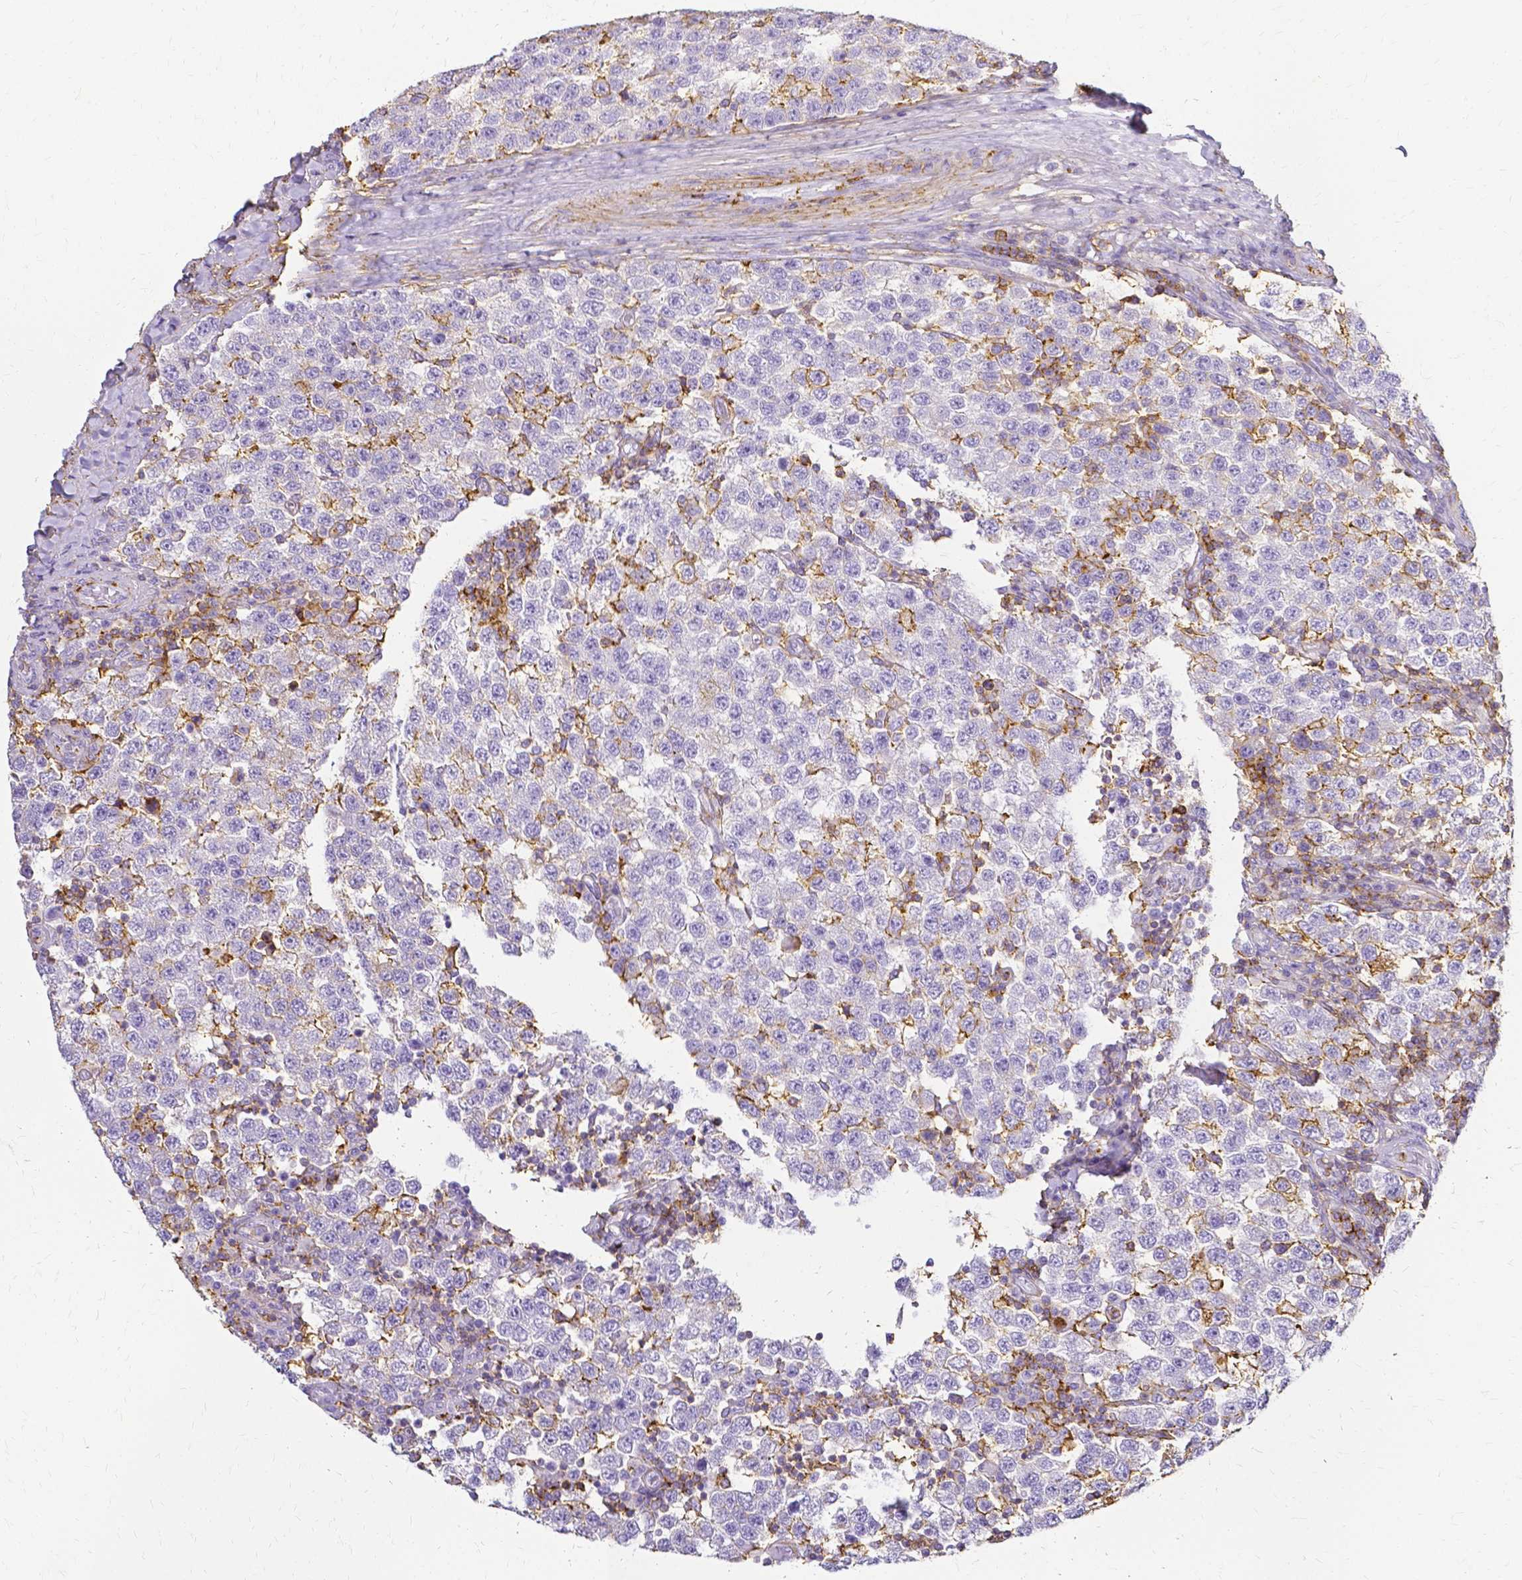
{"staining": {"intensity": "moderate", "quantity": "<25%", "location": "cytoplasmic/membranous"}, "tissue": "testis cancer", "cell_type": "Tumor cells", "image_type": "cancer", "snomed": [{"axis": "morphology", "description": "Seminoma, NOS"}, {"axis": "topography", "description": "Testis"}], "caption": "Protein expression analysis of human testis cancer reveals moderate cytoplasmic/membranous positivity in approximately <25% of tumor cells.", "gene": "HSPA12A", "patient": {"sex": "male", "age": 34}}